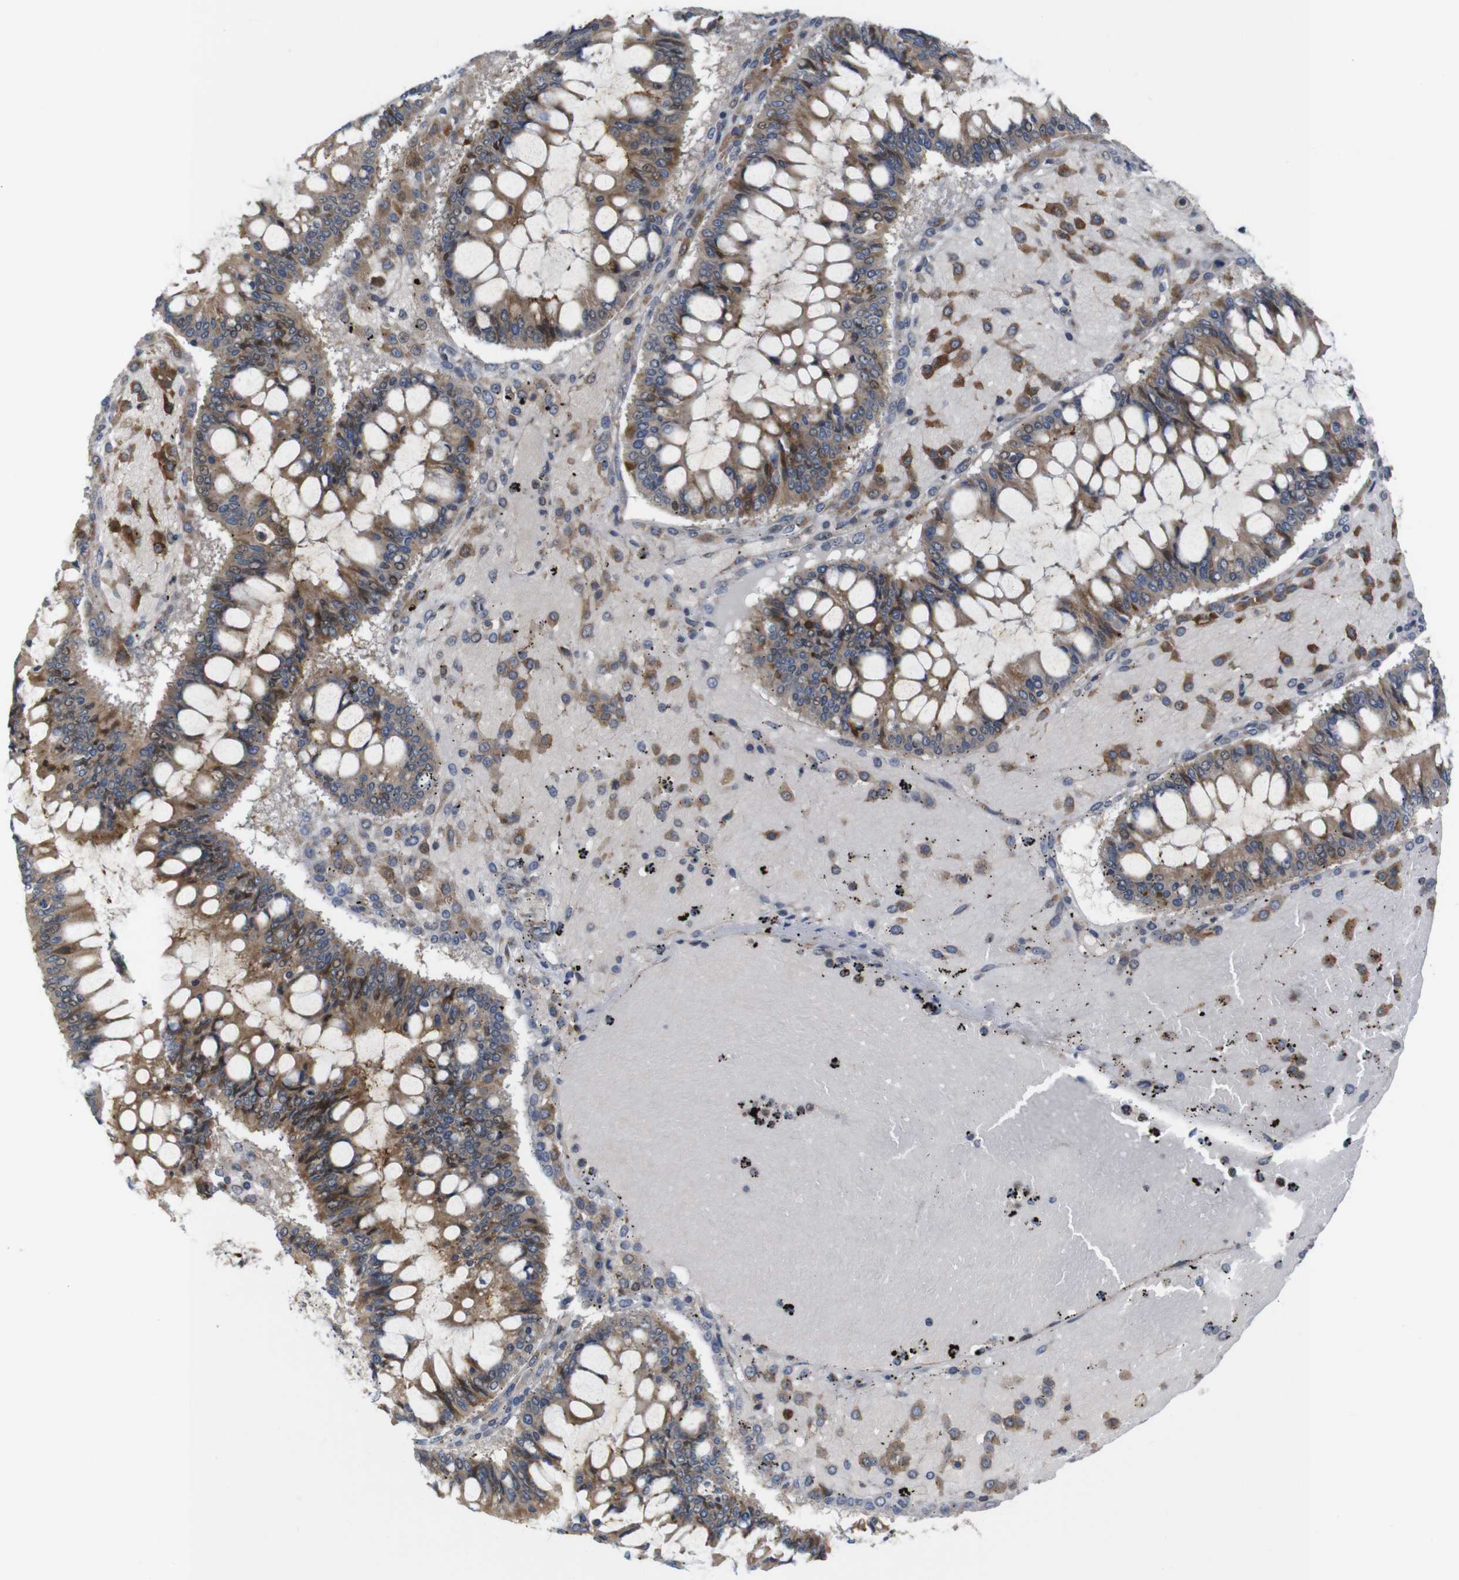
{"staining": {"intensity": "moderate", "quantity": ">75%", "location": "cytoplasmic/membranous"}, "tissue": "ovarian cancer", "cell_type": "Tumor cells", "image_type": "cancer", "snomed": [{"axis": "morphology", "description": "Cystadenocarcinoma, mucinous, NOS"}, {"axis": "topography", "description": "Ovary"}], "caption": "Brown immunohistochemical staining in human mucinous cystadenocarcinoma (ovarian) reveals moderate cytoplasmic/membranous expression in approximately >75% of tumor cells.", "gene": "PTPN1", "patient": {"sex": "female", "age": 73}}